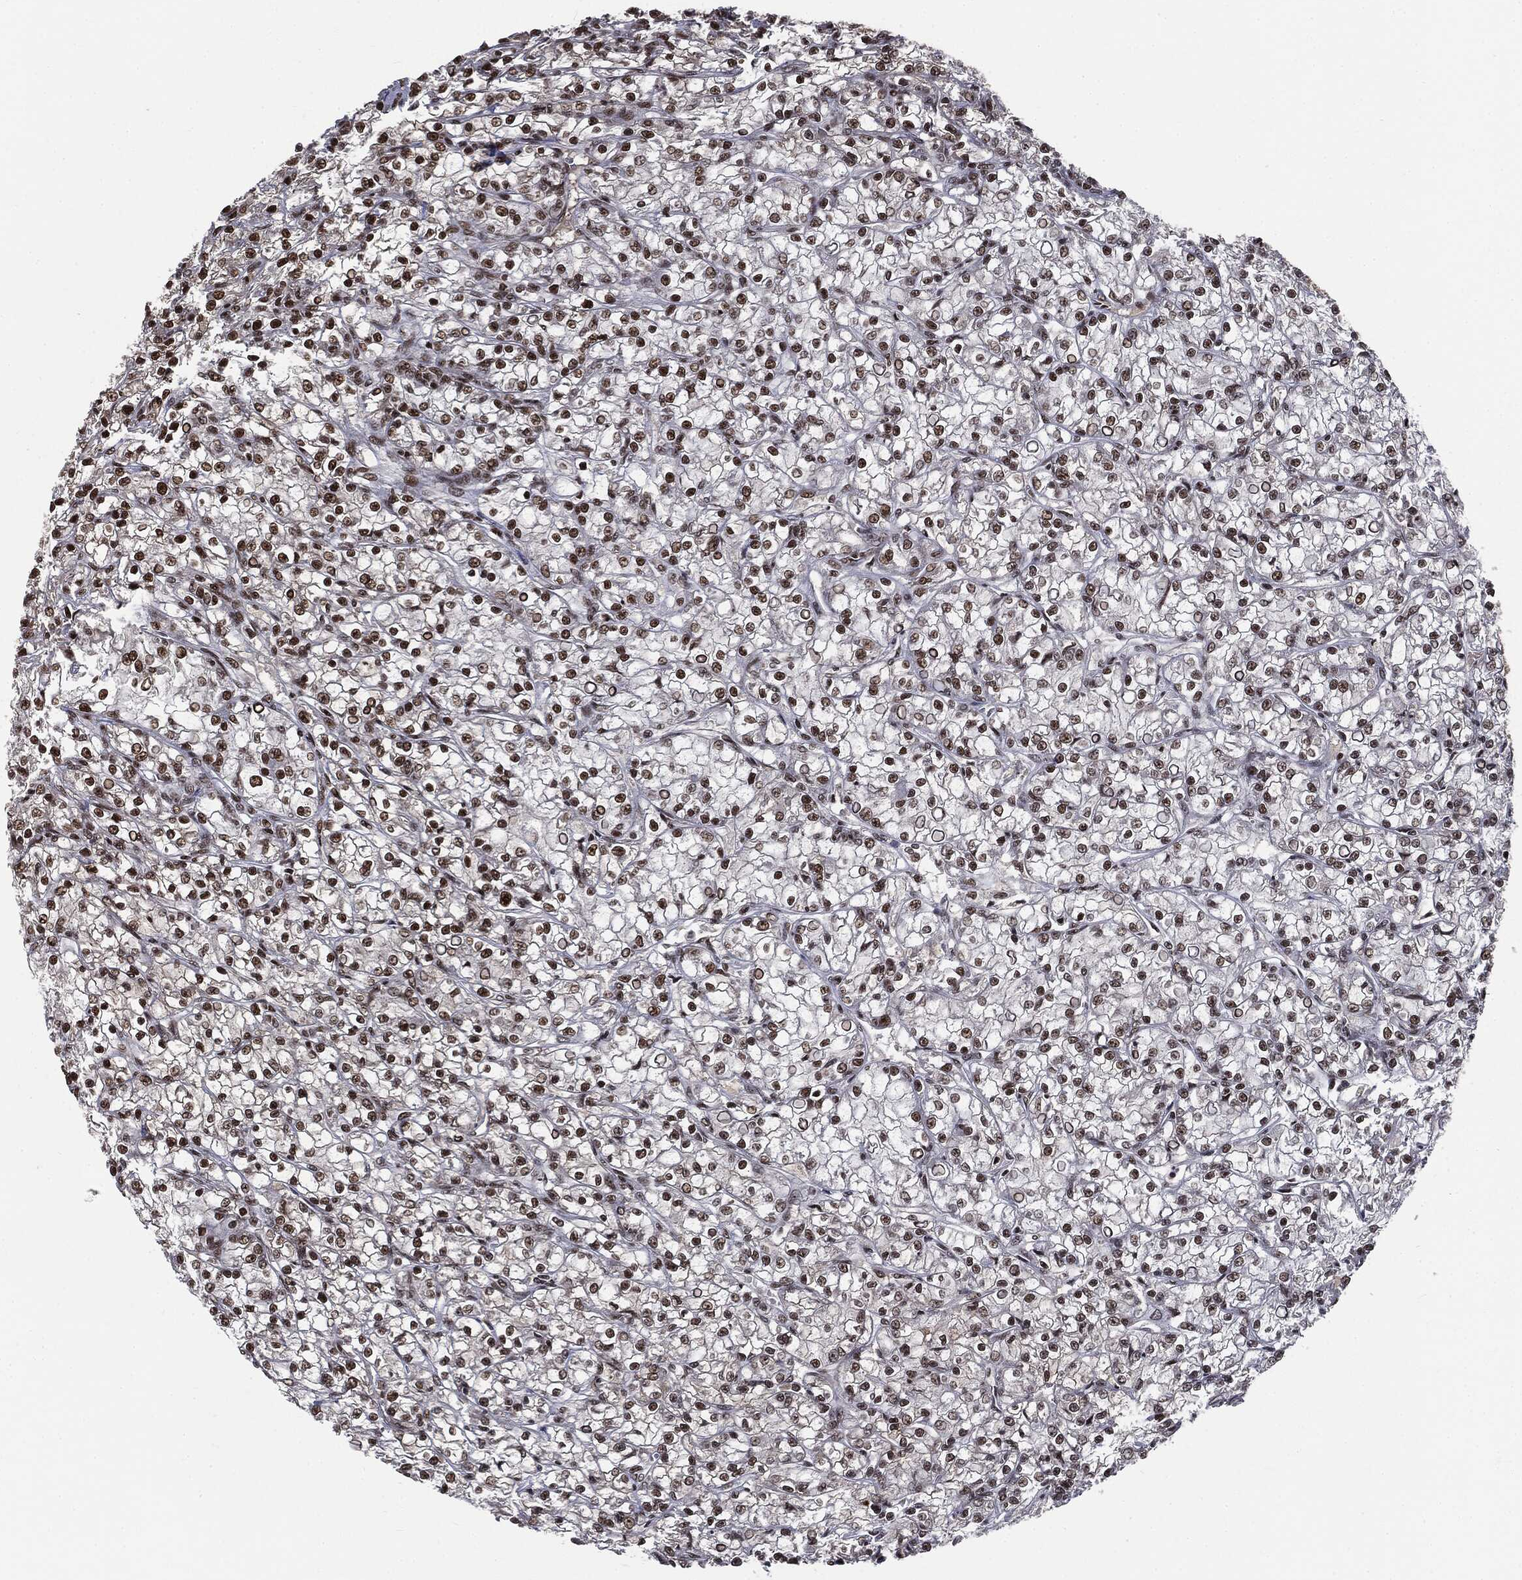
{"staining": {"intensity": "strong", "quantity": ">75%", "location": "nuclear"}, "tissue": "renal cancer", "cell_type": "Tumor cells", "image_type": "cancer", "snomed": [{"axis": "morphology", "description": "Adenocarcinoma, NOS"}, {"axis": "topography", "description": "Kidney"}], "caption": "IHC (DAB) staining of human renal cancer reveals strong nuclear protein expression in approximately >75% of tumor cells.", "gene": "DPH2", "patient": {"sex": "female", "age": 59}}